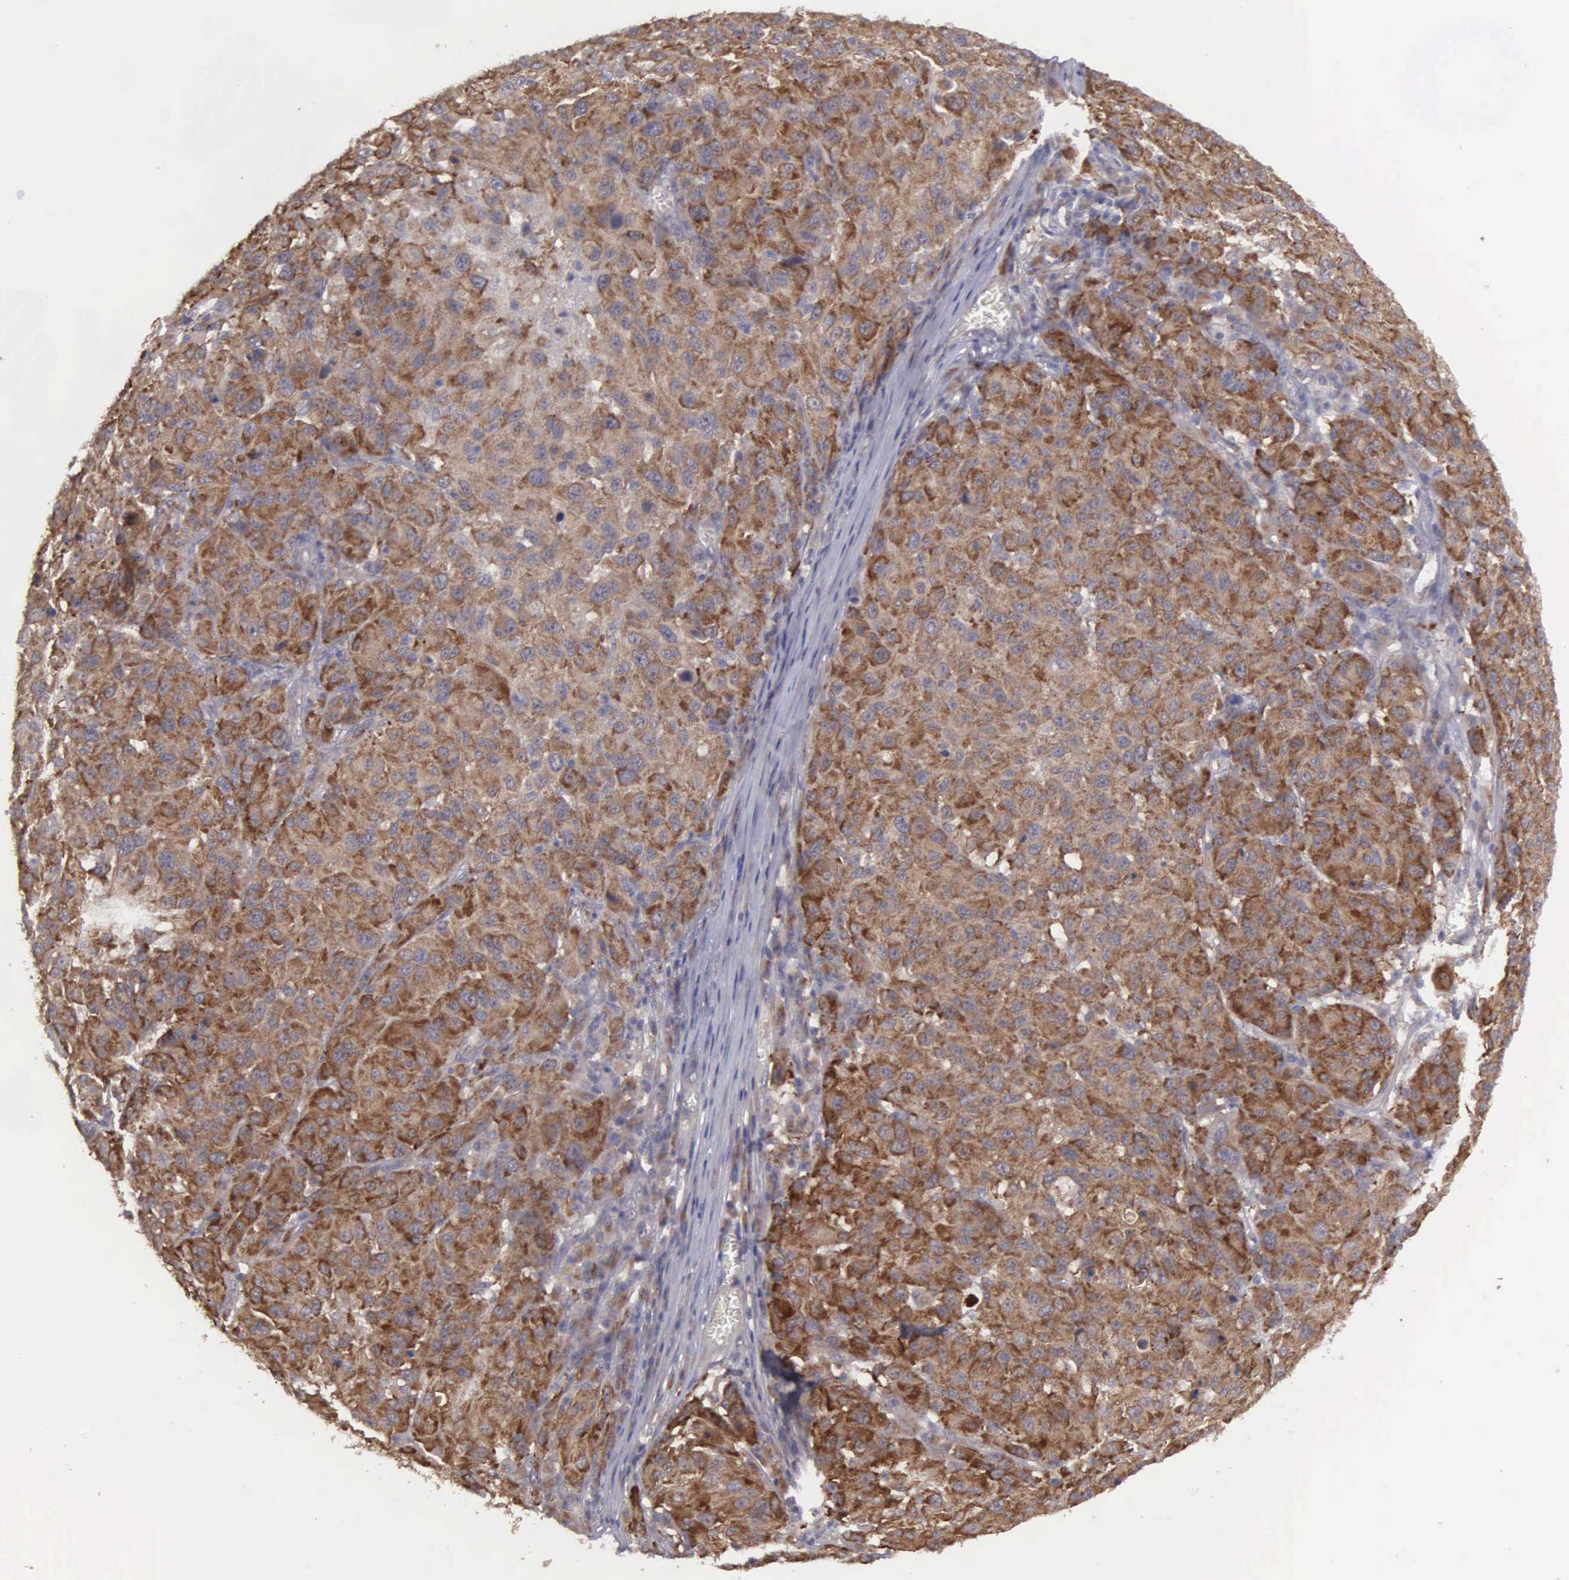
{"staining": {"intensity": "strong", "quantity": ">75%", "location": "cytoplasmic/membranous"}, "tissue": "melanoma", "cell_type": "Tumor cells", "image_type": "cancer", "snomed": [{"axis": "morphology", "description": "Malignant melanoma, NOS"}, {"axis": "topography", "description": "Skin"}], "caption": "This photomicrograph exhibits immunohistochemistry staining of human melanoma, with high strong cytoplasmic/membranous positivity in about >75% of tumor cells.", "gene": "RTL10", "patient": {"sex": "female", "age": 77}}